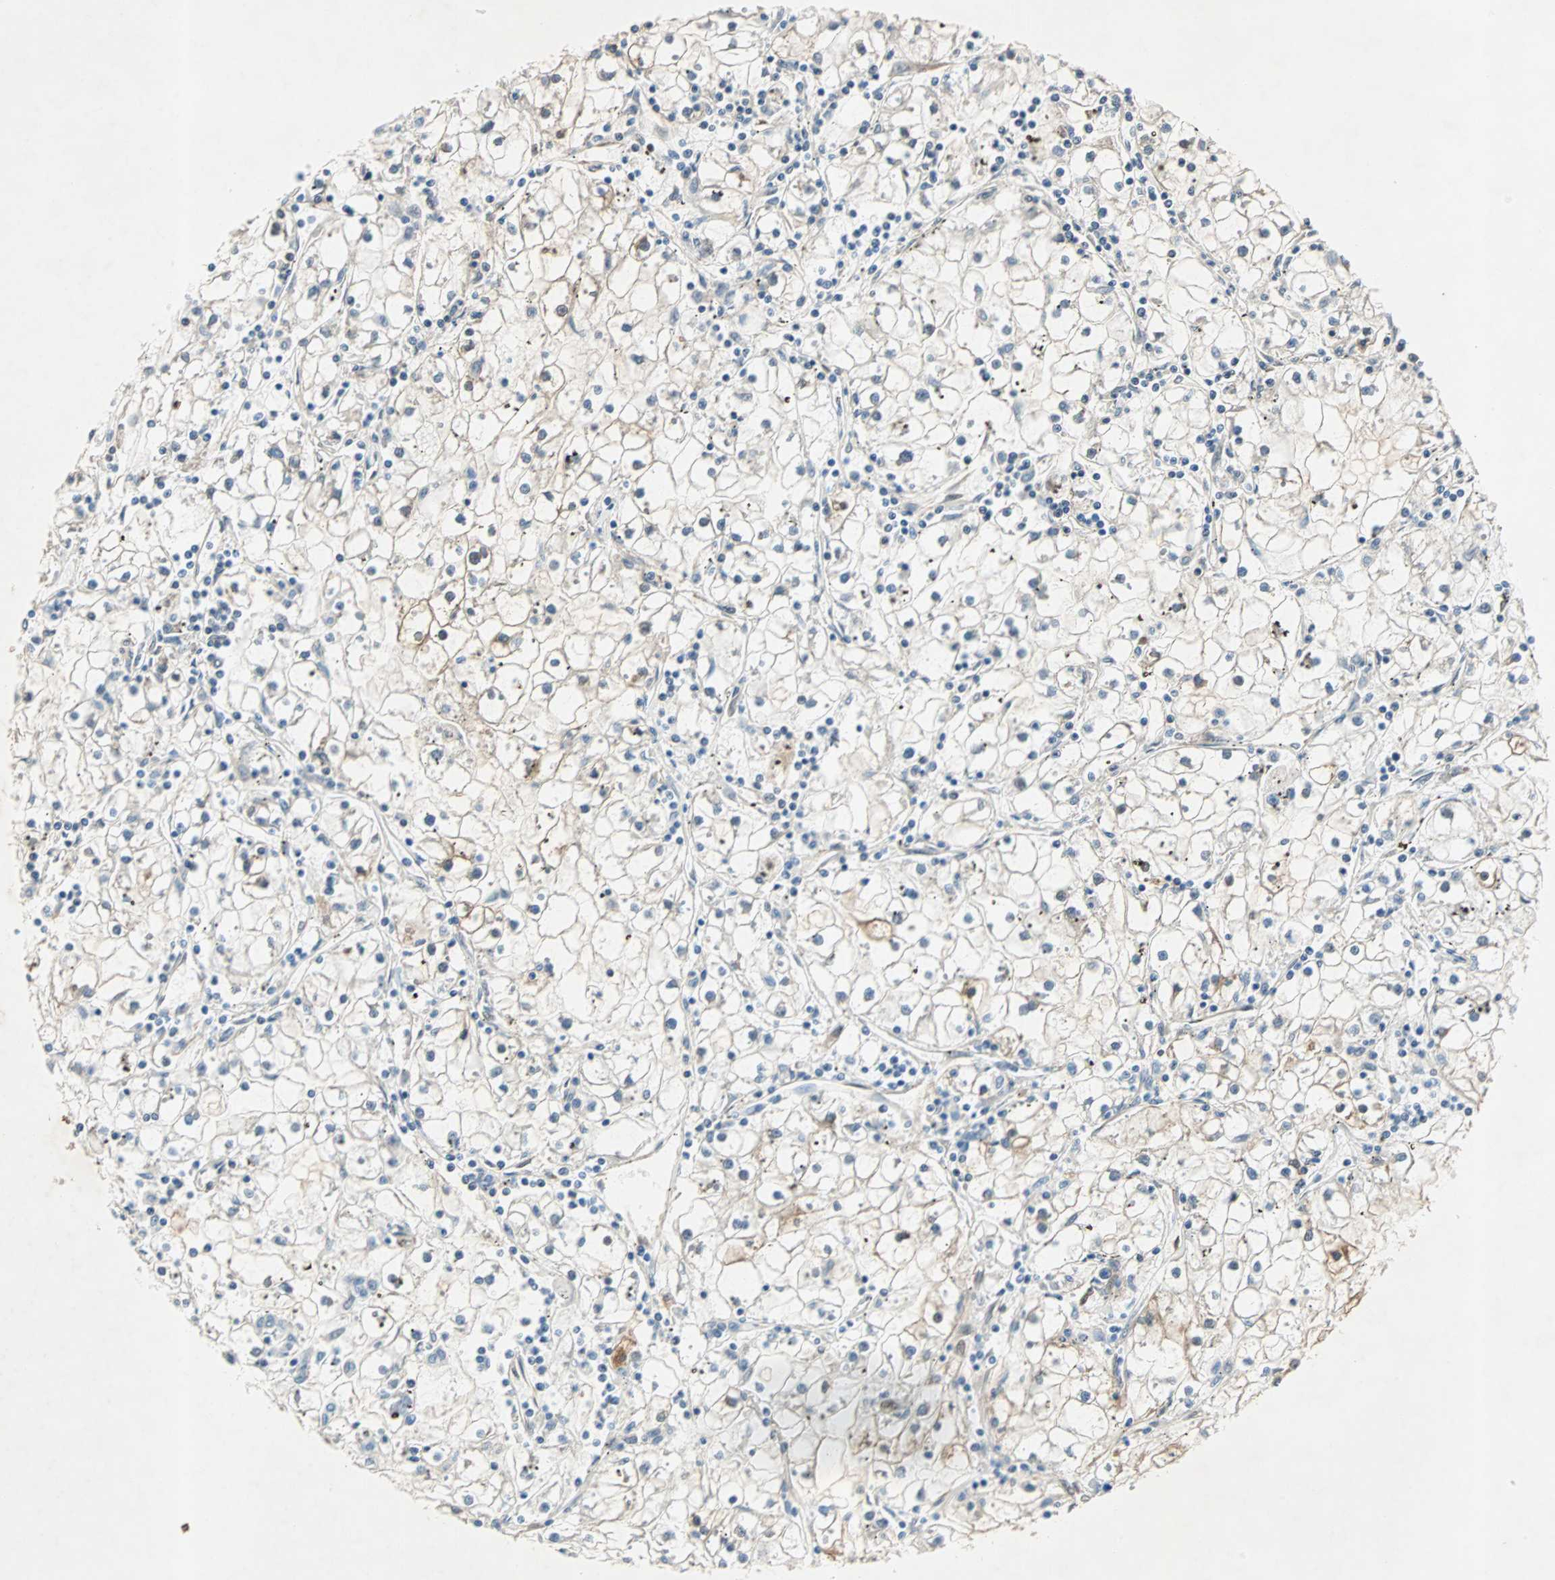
{"staining": {"intensity": "weak", "quantity": "25%-75%", "location": "cytoplasmic/membranous"}, "tissue": "renal cancer", "cell_type": "Tumor cells", "image_type": "cancer", "snomed": [{"axis": "morphology", "description": "Adenocarcinoma, NOS"}, {"axis": "topography", "description": "Kidney"}], "caption": "DAB (3,3'-diaminobenzidine) immunohistochemical staining of renal adenocarcinoma shows weak cytoplasmic/membranous protein expression in about 25%-75% of tumor cells.", "gene": "WWTR1", "patient": {"sex": "male", "age": 56}}